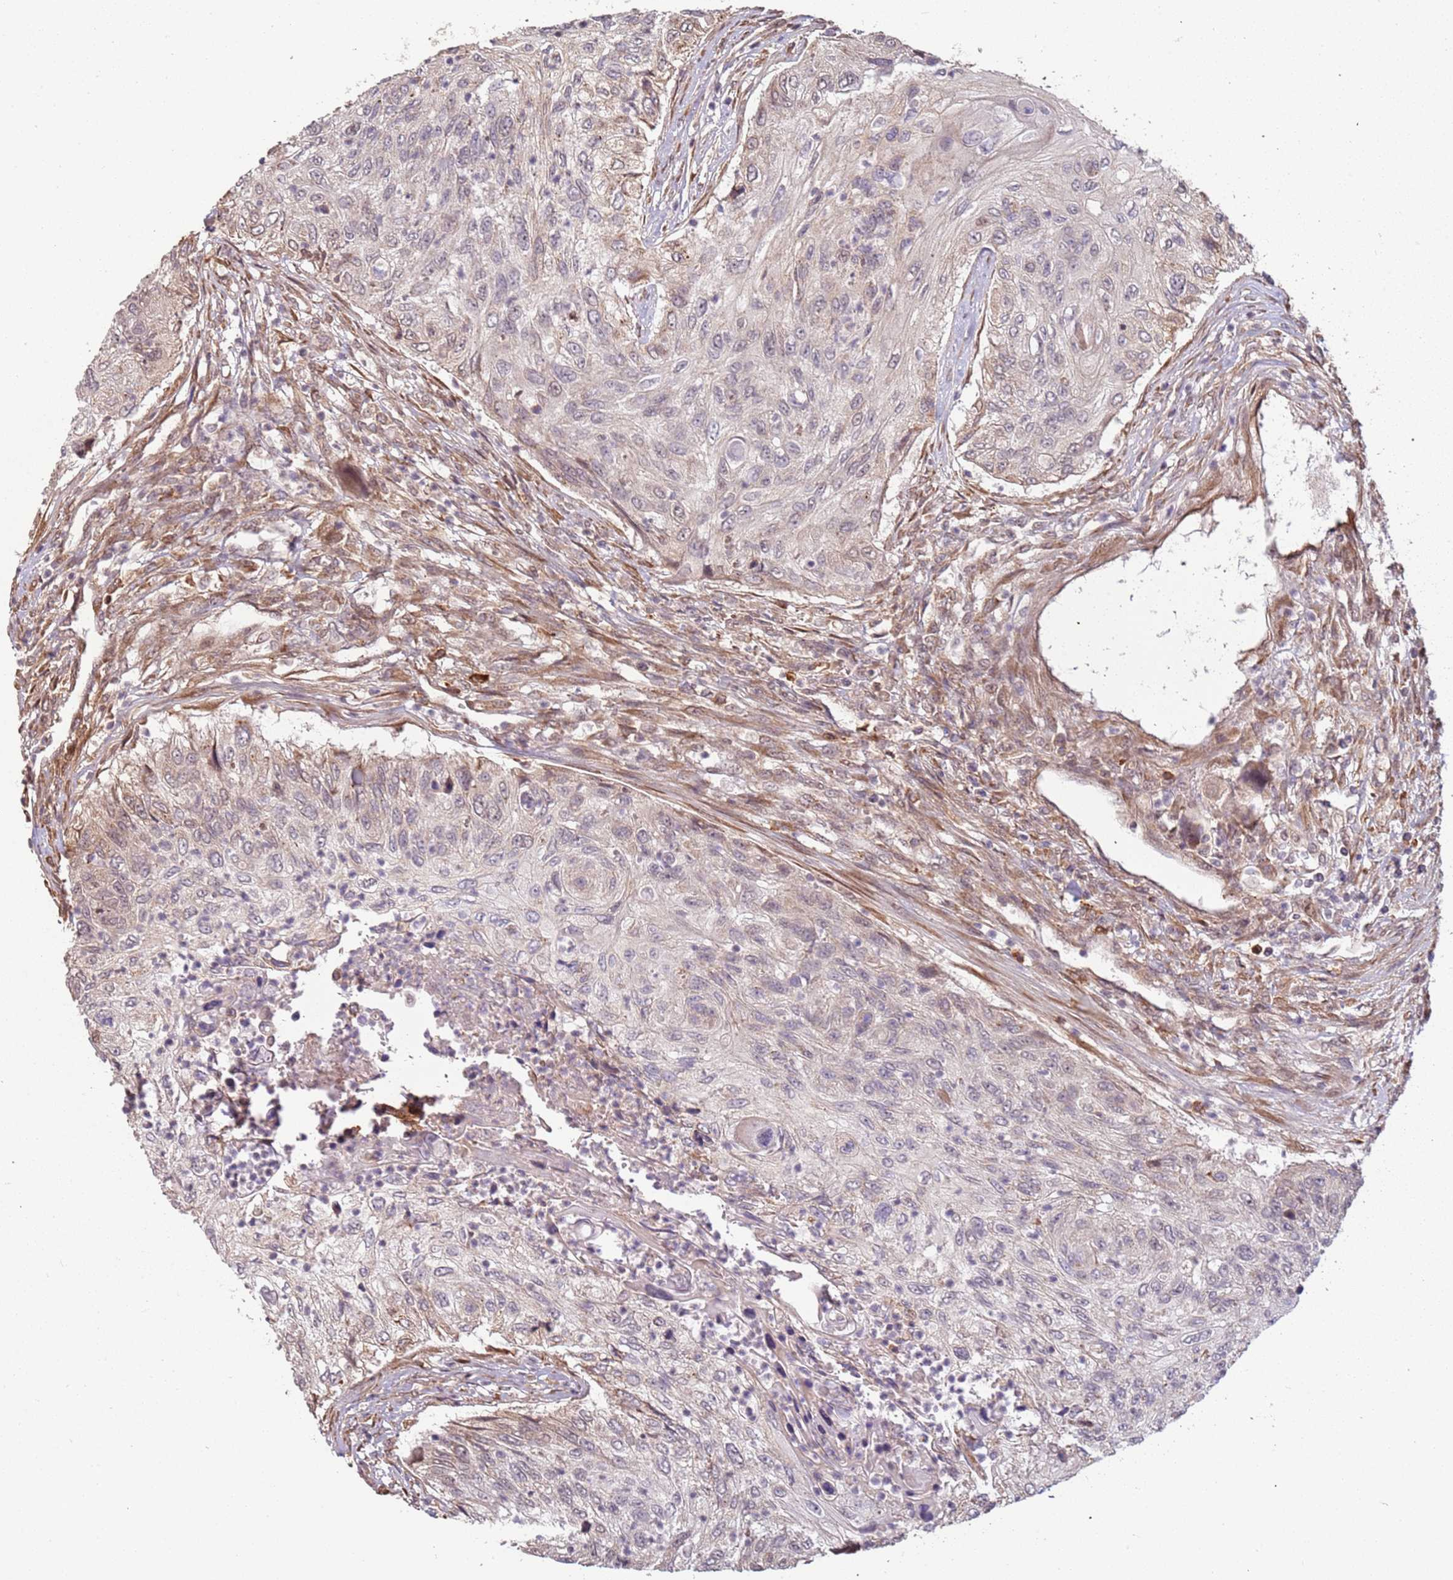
{"staining": {"intensity": "negative", "quantity": "none", "location": "none"}, "tissue": "urothelial cancer", "cell_type": "Tumor cells", "image_type": "cancer", "snomed": [{"axis": "morphology", "description": "Urothelial carcinoma, High grade"}, {"axis": "topography", "description": "Urinary bladder"}], "caption": "Protein analysis of urothelial cancer demonstrates no significant positivity in tumor cells.", "gene": "POLR3H", "patient": {"sex": "female", "age": 60}}